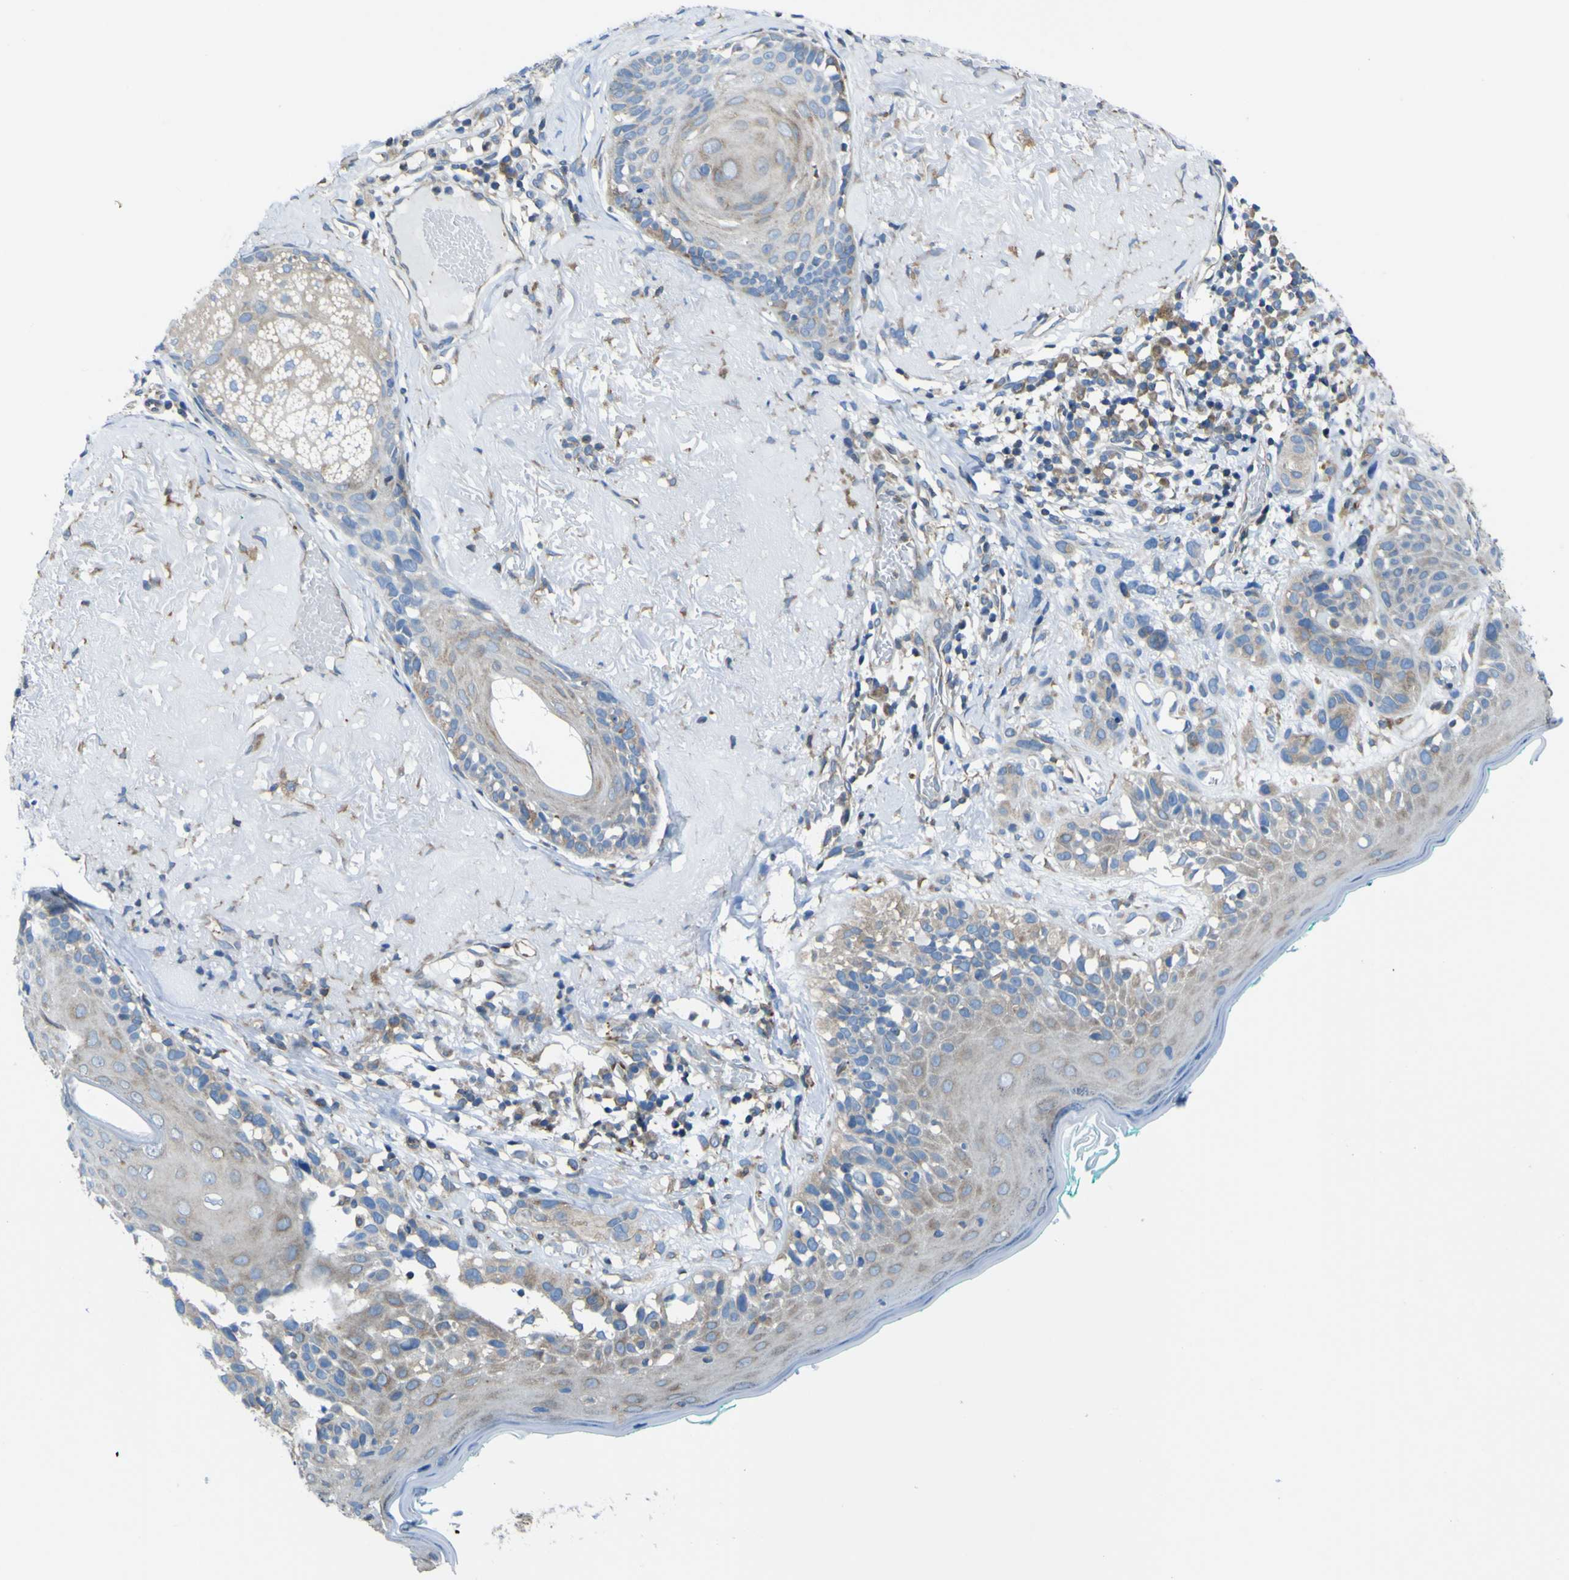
{"staining": {"intensity": "moderate", "quantity": "25%-75%", "location": "cytoplasmic/membranous"}, "tissue": "melanoma", "cell_type": "Tumor cells", "image_type": "cancer", "snomed": [{"axis": "morphology", "description": "Malignant melanoma in situ"}, {"axis": "morphology", "description": "Malignant melanoma, NOS"}, {"axis": "topography", "description": "Skin"}], "caption": "Protein staining reveals moderate cytoplasmic/membranous expression in about 25%-75% of tumor cells in melanoma.", "gene": "STIM1", "patient": {"sex": "female", "age": 88}}